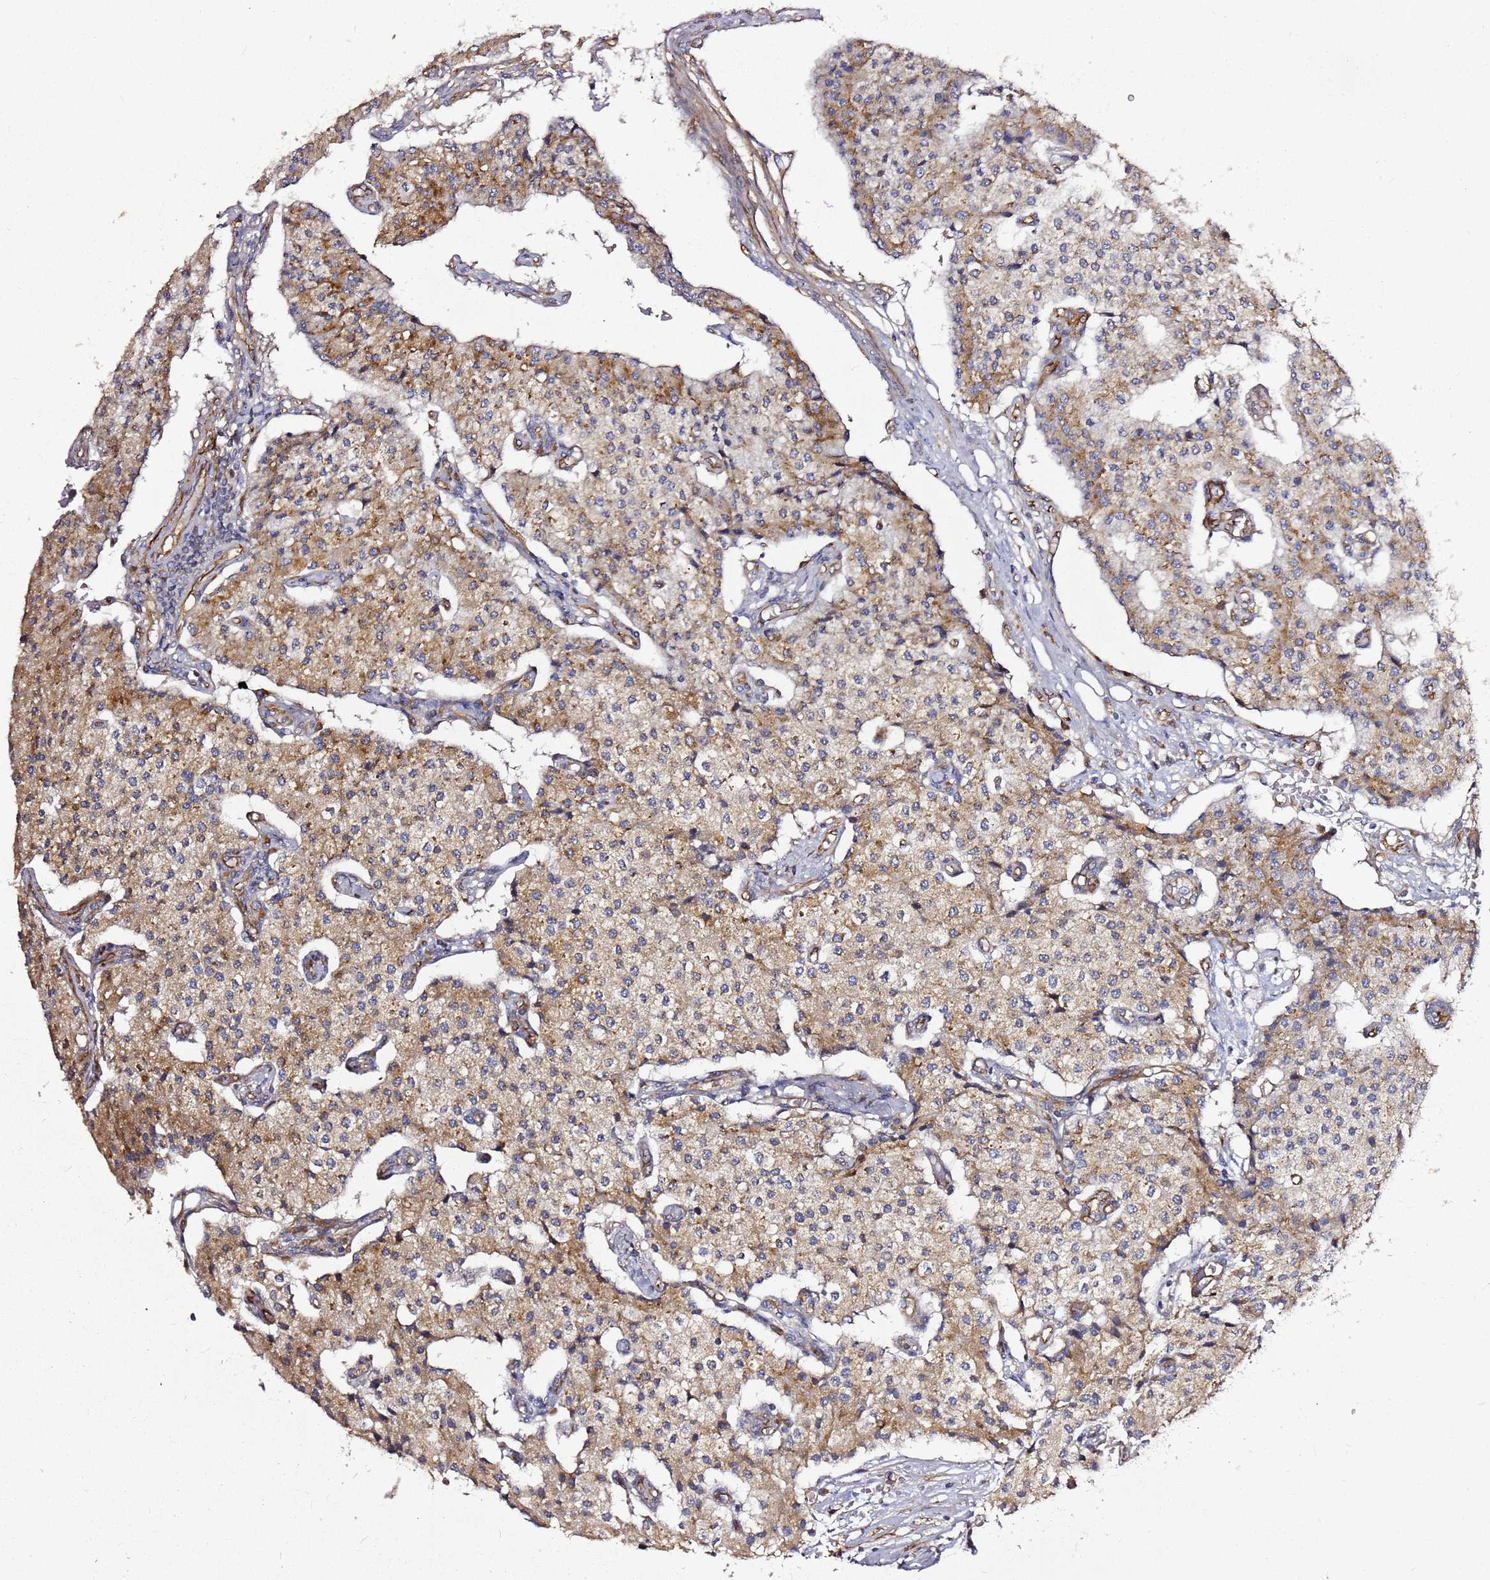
{"staining": {"intensity": "moderate", "quantity": "<25%", "location": "cytoplasmic/membranous"}, "tissue": "carcinoid", "cell_type": "Tumor cells", "image_type": "cancer", "snomed": [{"axis": "morphology", "description": "Carcinoid, malignant, NOS"}, {"axis": "topography", "description": "Colon"}], "caption": "Brown immunohistochemical staining in carcinoid (malignant) exhibits moderate cytoplasmic/membranous staining in approximately <25% of tumor cells. Using DAB (brown) and hematoxylin (blue) stains, captured at high magnification using brightfield microscopy.", "gene": "KIF7", "patient": {"sex": "female", "age": 52}}